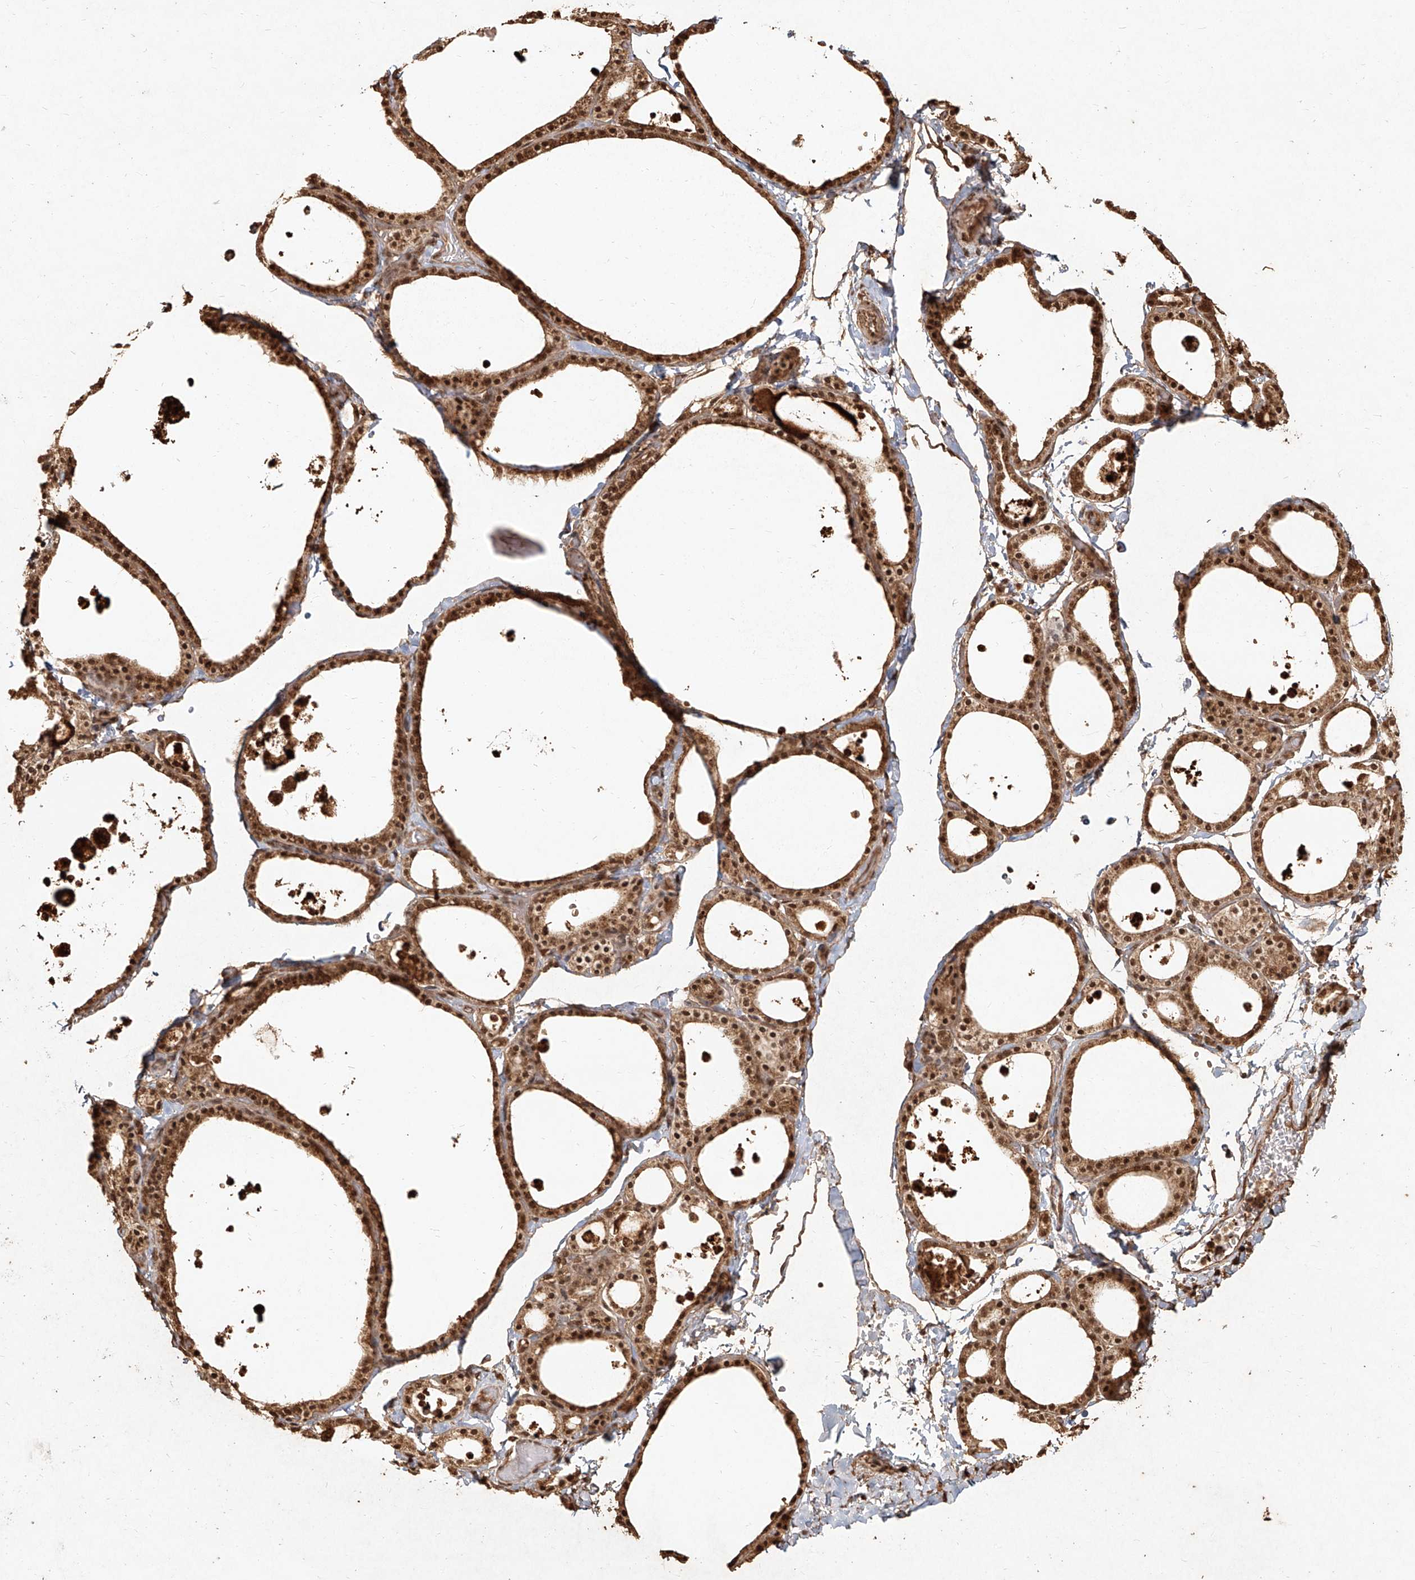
{"staining": {"intensity": "moderate", "quantity": ">75%", "location": "cytoplasmic/membranous,nuclear"}, "tissue": "thyroid gland", "cell_type": "Glandular cells", "image_type": "normal", "snomed": [{"axis": "morphology", "description": "Normal tissue, NOS"}, {"axis": "topography", "description": "Thyroid gland"}], "caption": "A high-resolution histopathology image shows immunohistochemistry (IHC) staining of unremarkable thyroid gland, which shows moderate cytoplasmic/membranous,nuclear positivity in approximately >75% of glandular cells.", "gene": "UBE2K", "patient": {"sex": "male", "age": 56}}